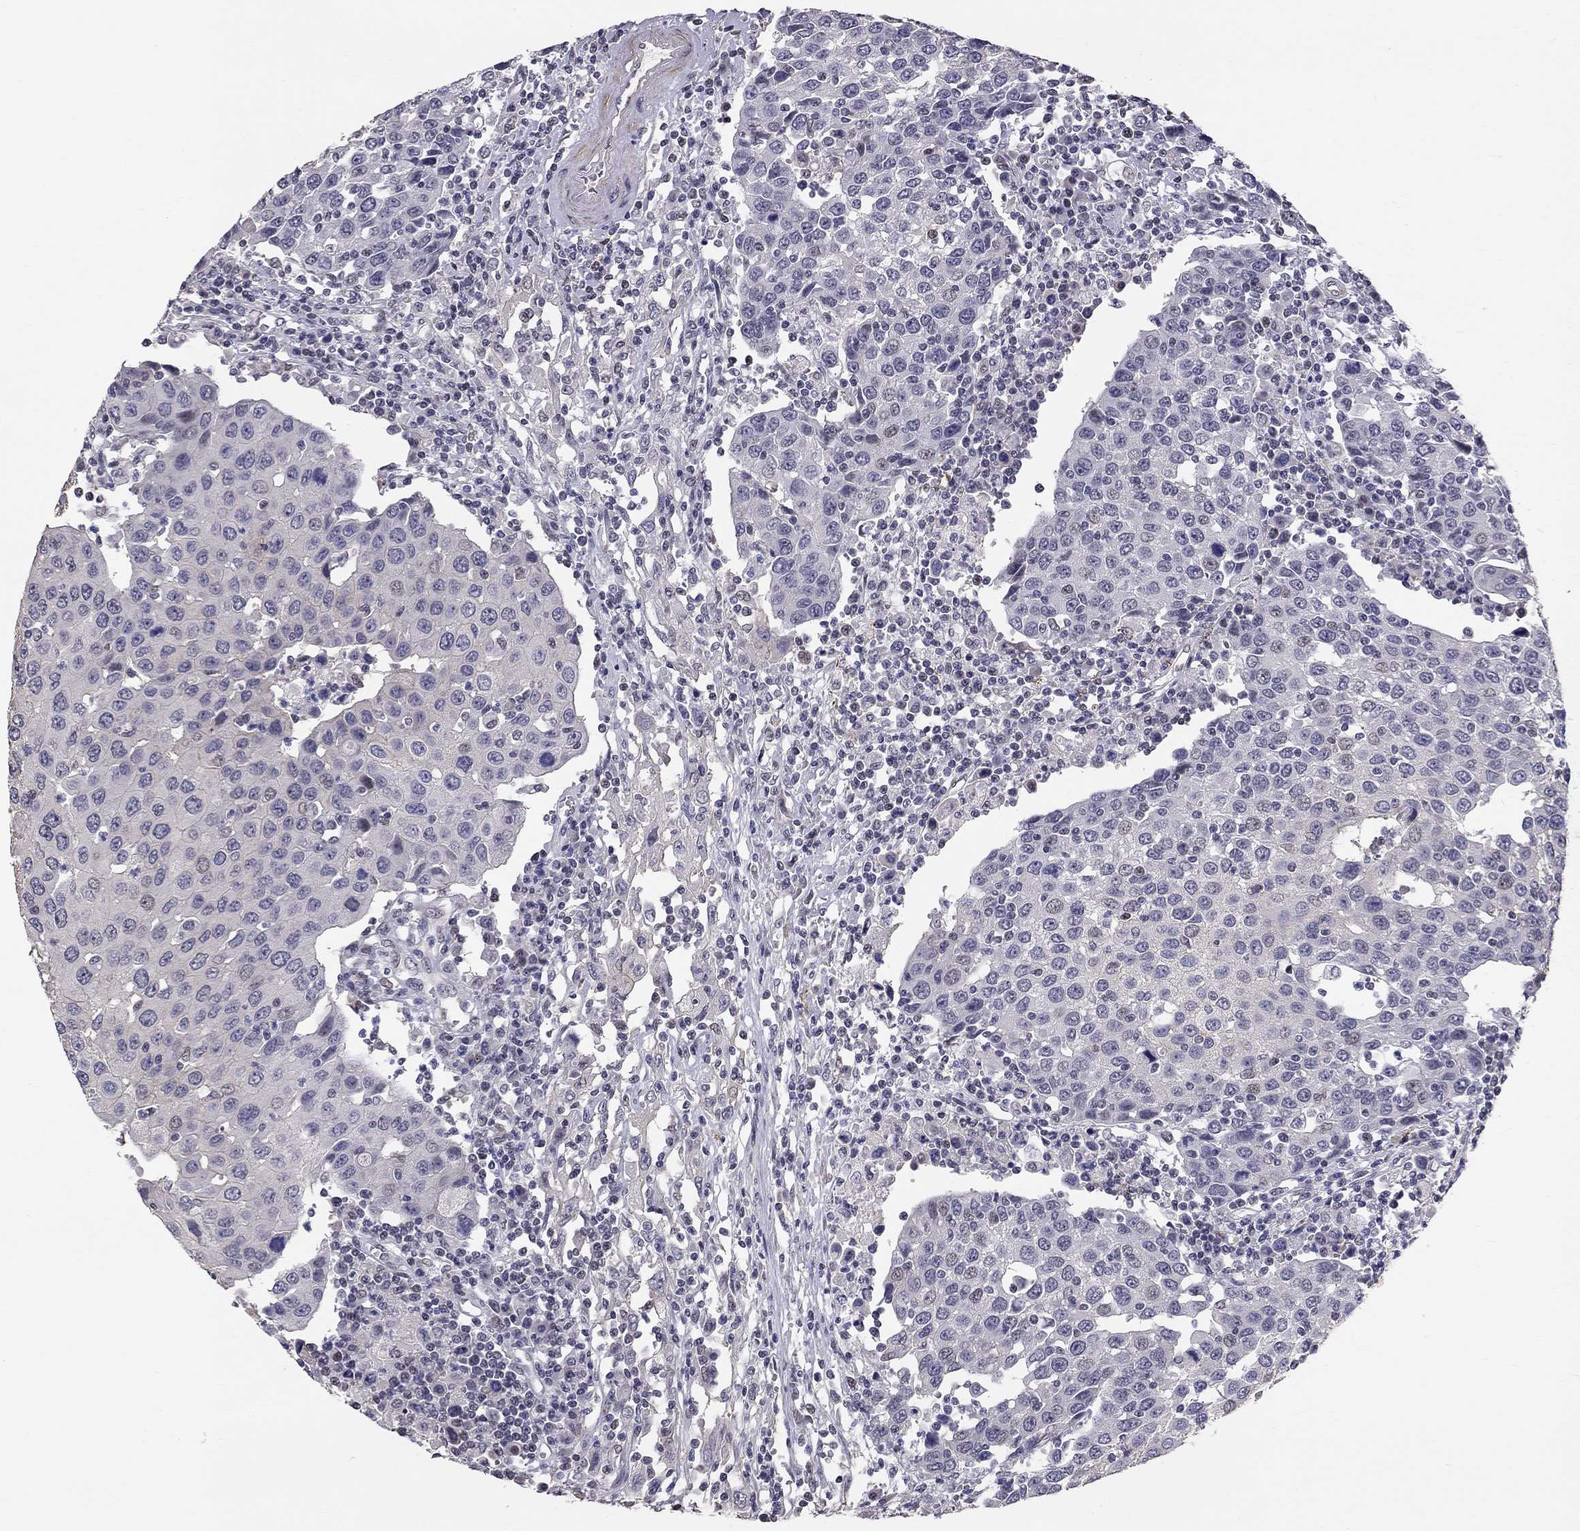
{"staining": {"intensity": "negative", "quantity": "none", "location": "none"}, "tissue": "urothelial cancer", "cell_type": "Tumor cells", "image_type": "cancer", "snomed": [{"axis": "morphology", "description": "Urothelial carcinoma, High grade"}, {"axis": "topography", "description": "Urinary bladder"}], "caption": "A high-resolution photomicrograph shows immunohistochemistry (IHC) staining of urothelial carcinoma (high-grade), which exhibits no significant staining in tumor cells.", "gene": "GJB4", "patient": {"sex": "female", "age": 85}}